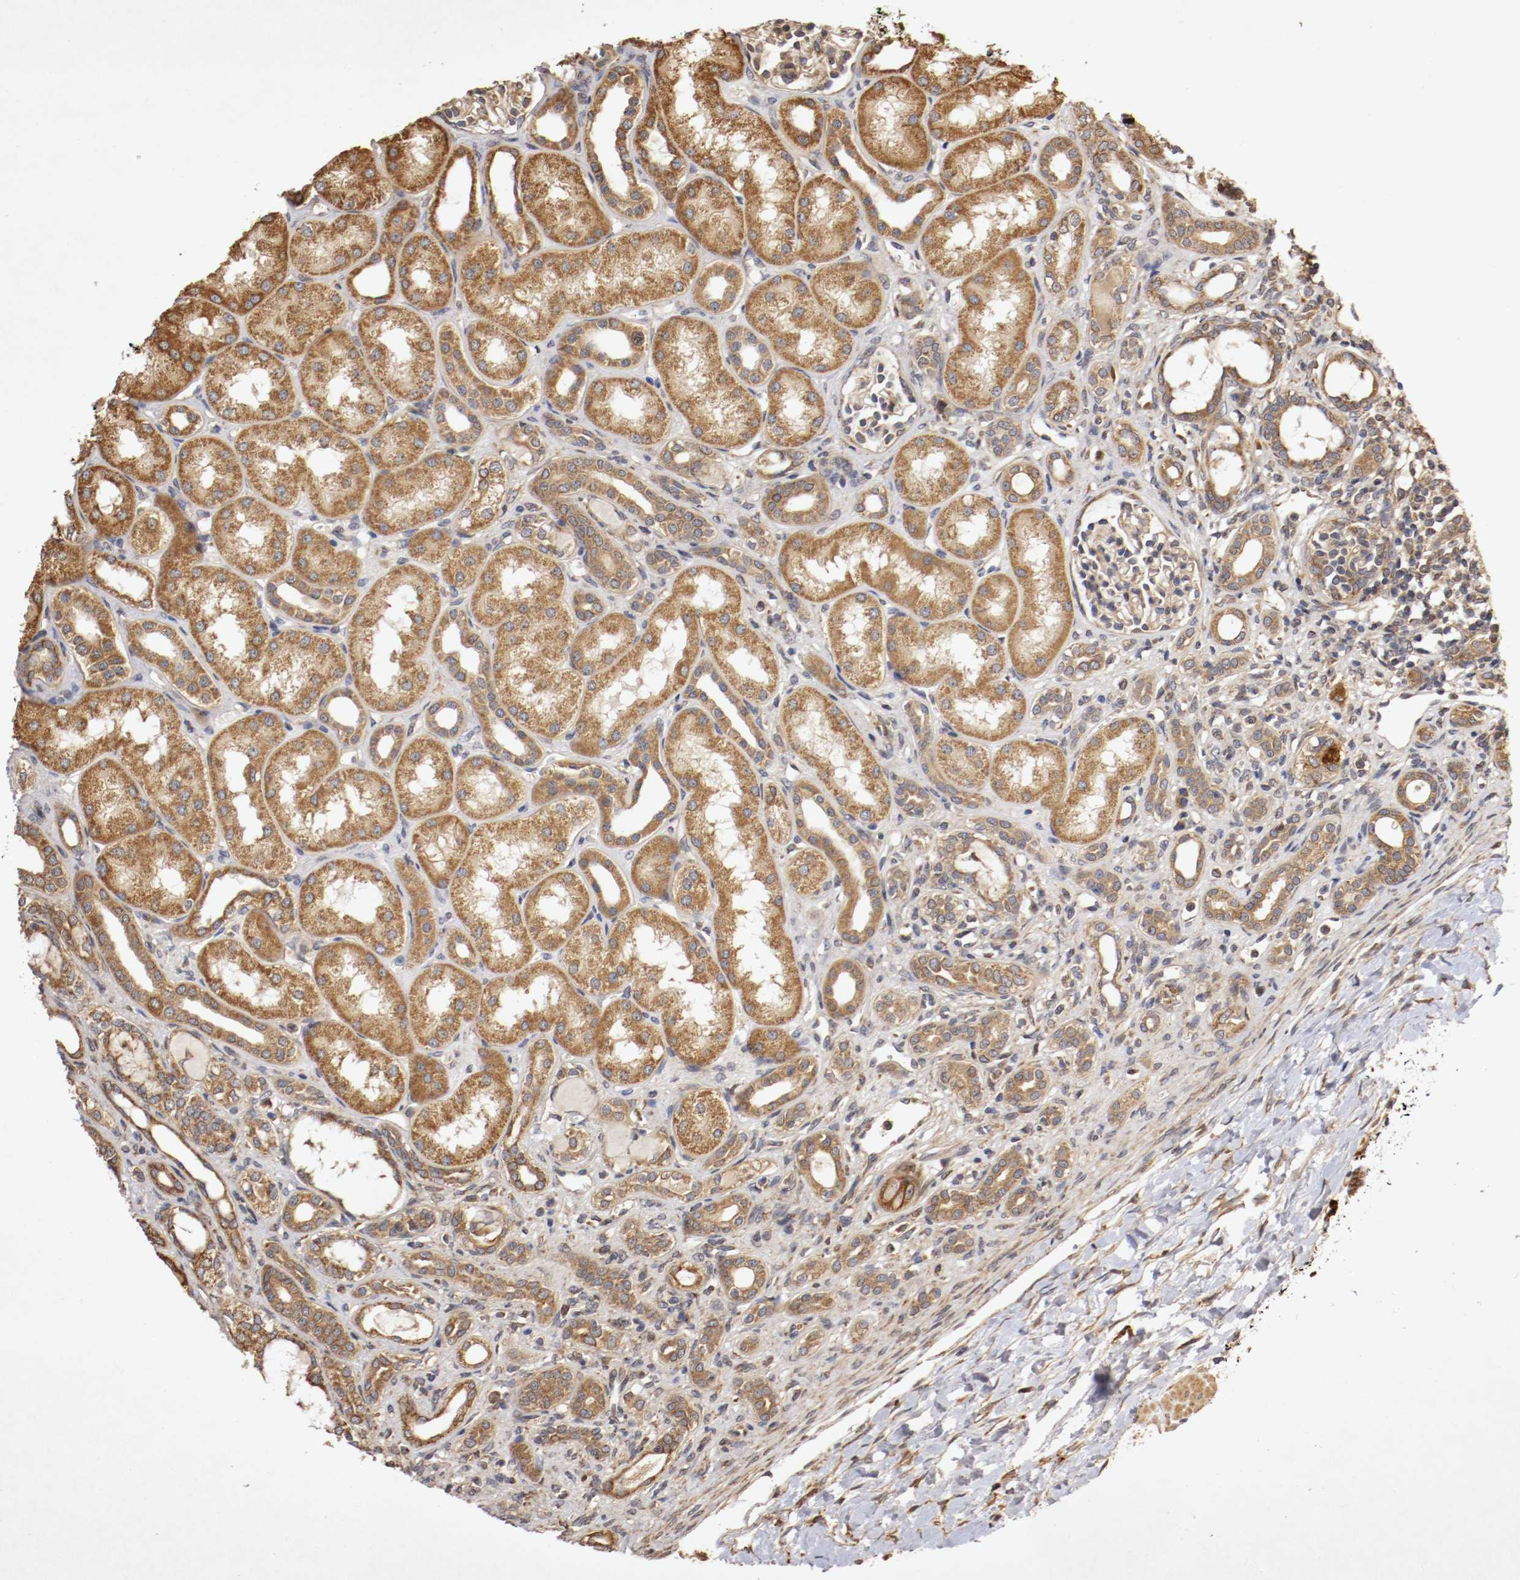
{"staining": {"intensity": "moderate", "quantity": ">75%", "location": "cytoplasmic/membranous"}, "tissue": "kidney", "cell_type": "Cells in glomeruli", "image_type": "normal", "snomed": [{"axis": "morphology", "description": "Normal tissue, NOS"}, {"axis": "topography", "description": "Kidney"}], "caption": "Brown immunohistochemical staining in unremarkable kidney exhibits moderate cytoplasmic/membranous expression in approximately >75% of cells in glomeruli. (IHC, brightfield microscopy, high magnification).", "gene": "VEZT", "patient": {"sex": "male", "age": 7}}